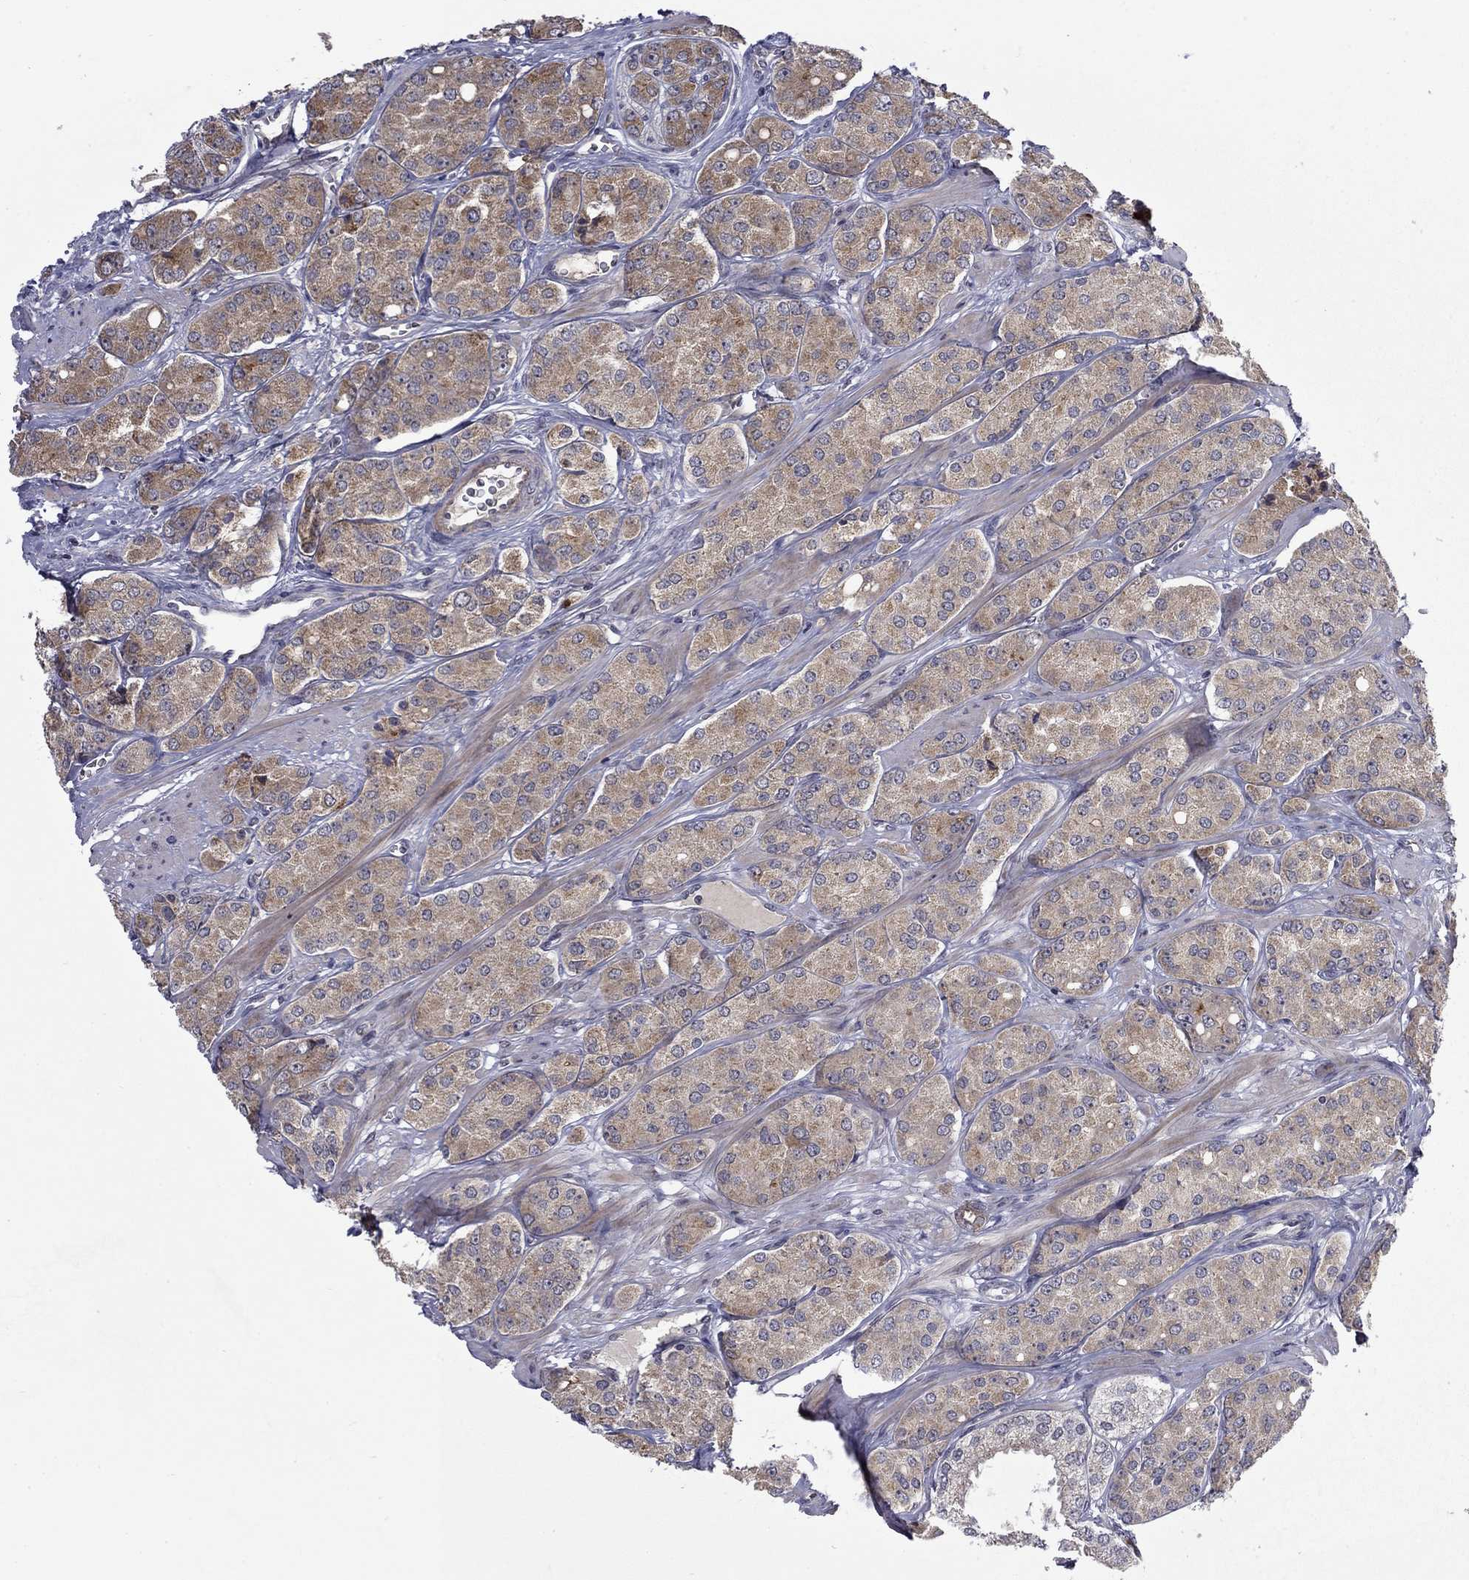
{"staining": {"intensity": "weak", "quantity": "25%-75%", "location": "cytoplasmic/membranous"}, "tissue": "prostate cancer", "cell_type": "Tumor cells", "image_type": "cancer", "snomed": [{"axis": "morphology", "description": "Adenocarcinoma, NOS"}, {"axis": "topography", "description": "Prostate"}], "caption": "DAB (3,3'-diaminobenzidine) immunohistochemical staining of prostate adenocarcinoma shows weak cytoplasmic/membranous protein expression in approximately 25%-75% of tumor cells.", "gene": "DOP1B", "patient": {"sex": "male", "age": 67}}